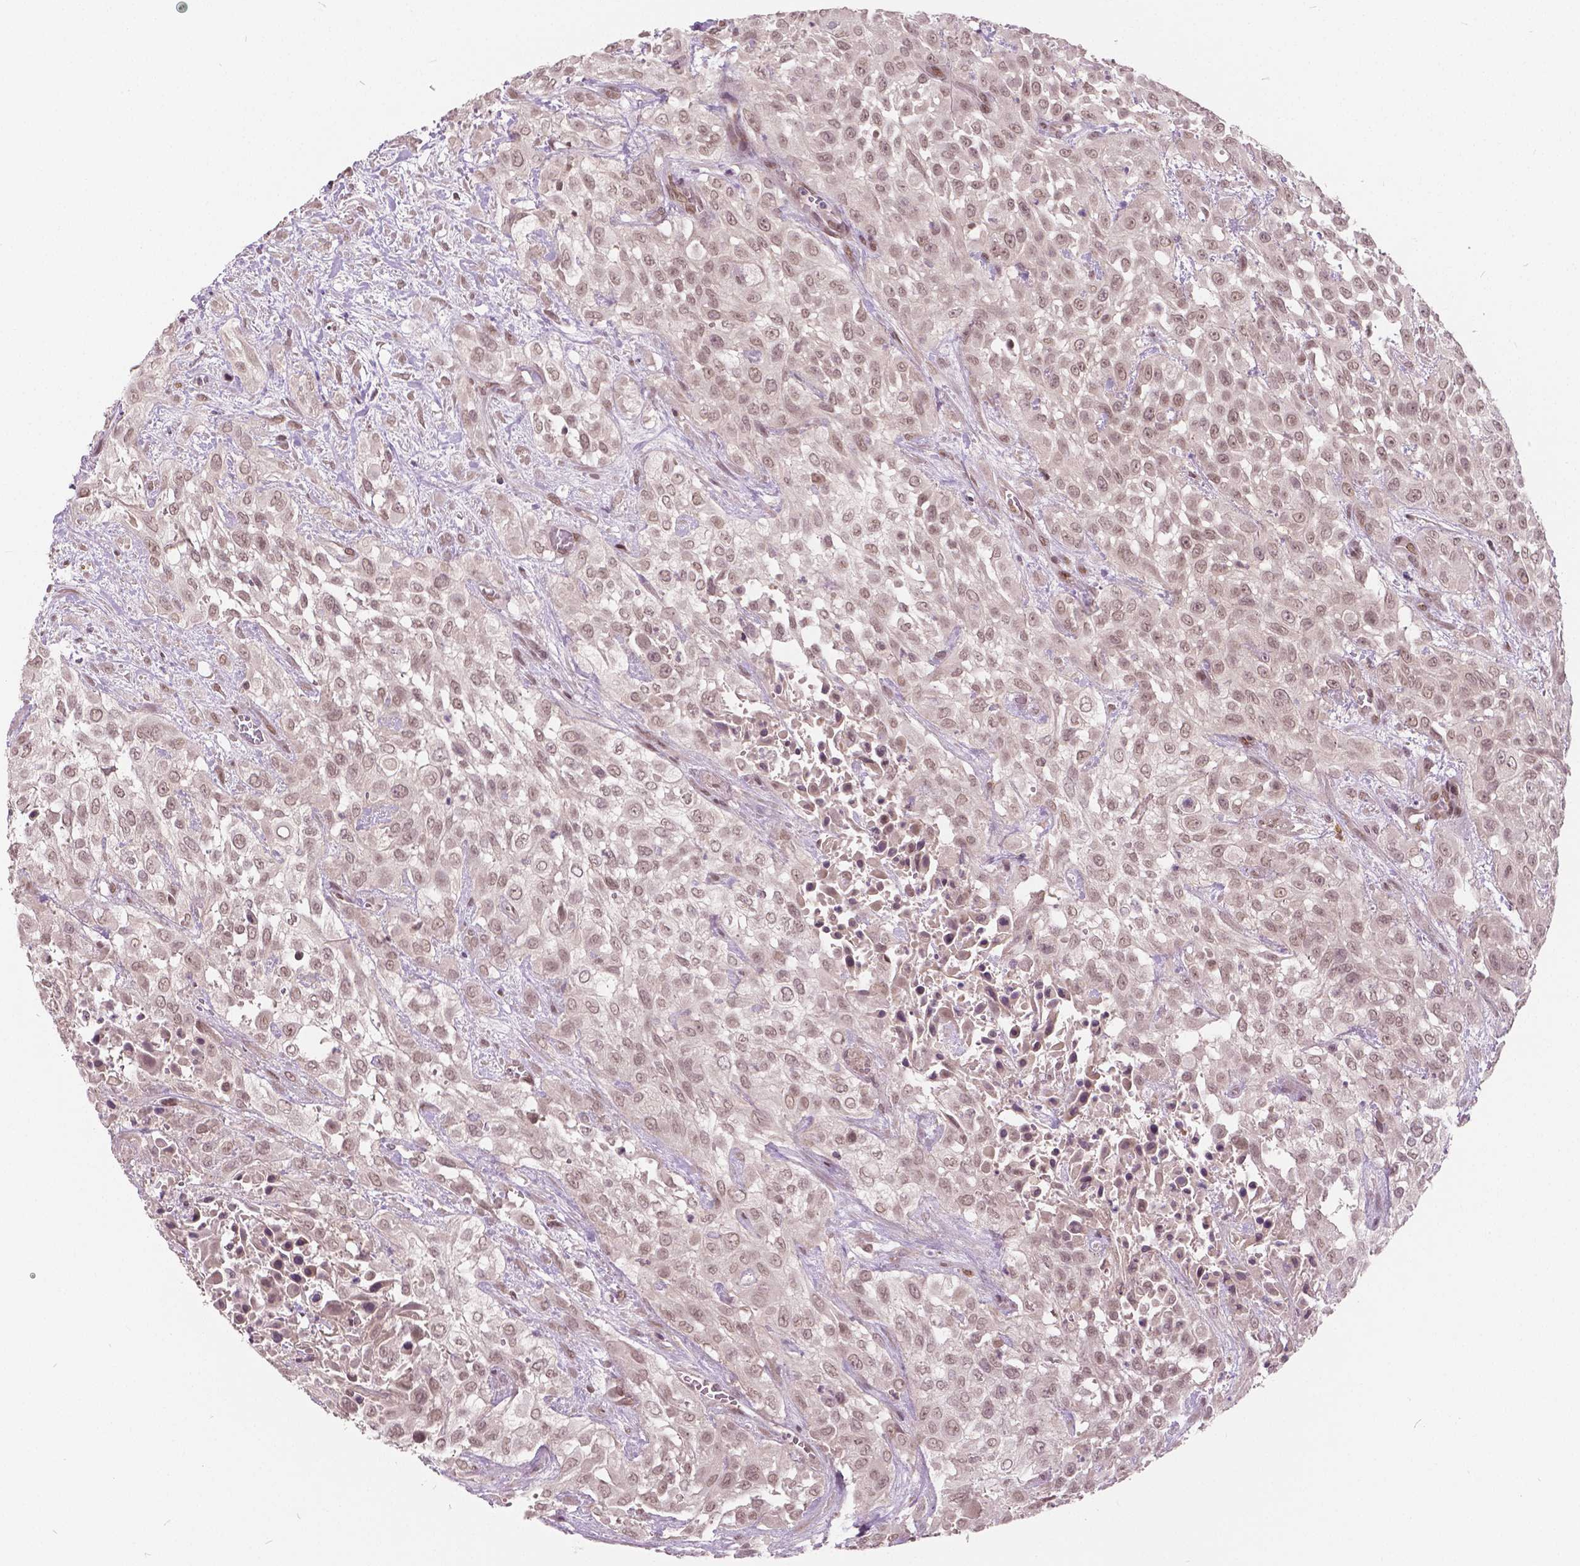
{"staining": {"intensity": "weak", "quantity": "<25%", "location": "nuclear"}, "tissue": "urothelial cancer", "cell_type": "Tumor cells", "image_type": "cancer", "snomed": [{"axis": "morphology", "description": "Urothelial carcinoma, High grade"}, {"axis": "topography", "description": "Urinary bladder"}], "caption": "The photomicrograph demonstrates no significant positivity in tumor cells of urothelial cancer. Brightfield microscopy of immunohistochemistry stained with DAB (3,3'-diaminobenzidine) (brown) and hematoxylin (blue), captured at high magnification.", "gene": "HMBOX1", "patient": {"sex": "male", "age": 57}}